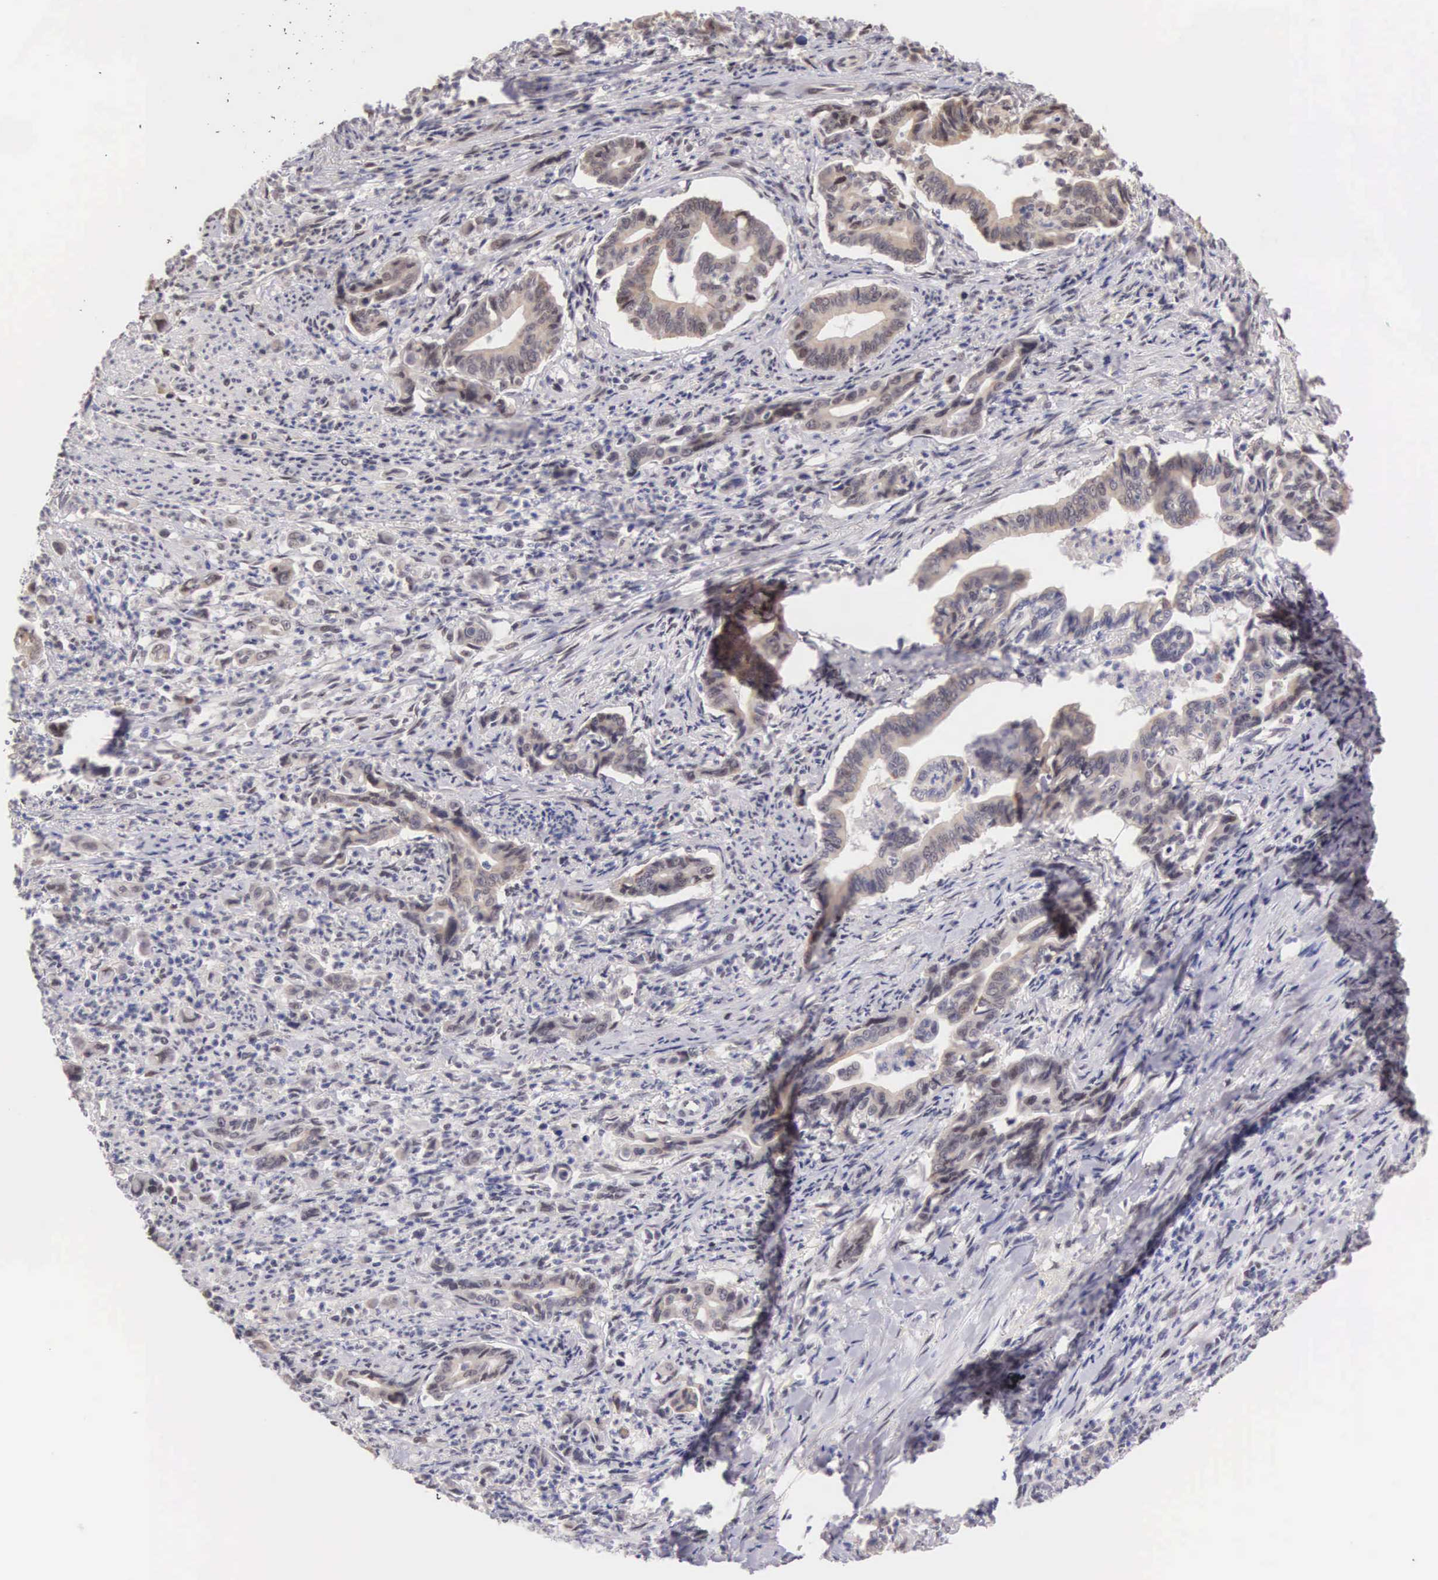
{"staining": {"intensity": "weak", "quantity": "<25%", "location": "cytoplasmic/membranous"}, "tissue": "stomach cancer", "cell_type": "Tumor cells", "image_type": "cancer", "snomed": [{"axis": "morphology", "description": "Adenocarcinoma, NOS"}, {"axis": "topography", "description": "Stomach"}], "caption": "There is no significant staining in tumor cells of adenocarcinoma (stomach).", "gene": "HMGXB4", "patient": {"sex": "female", "age": 76}}